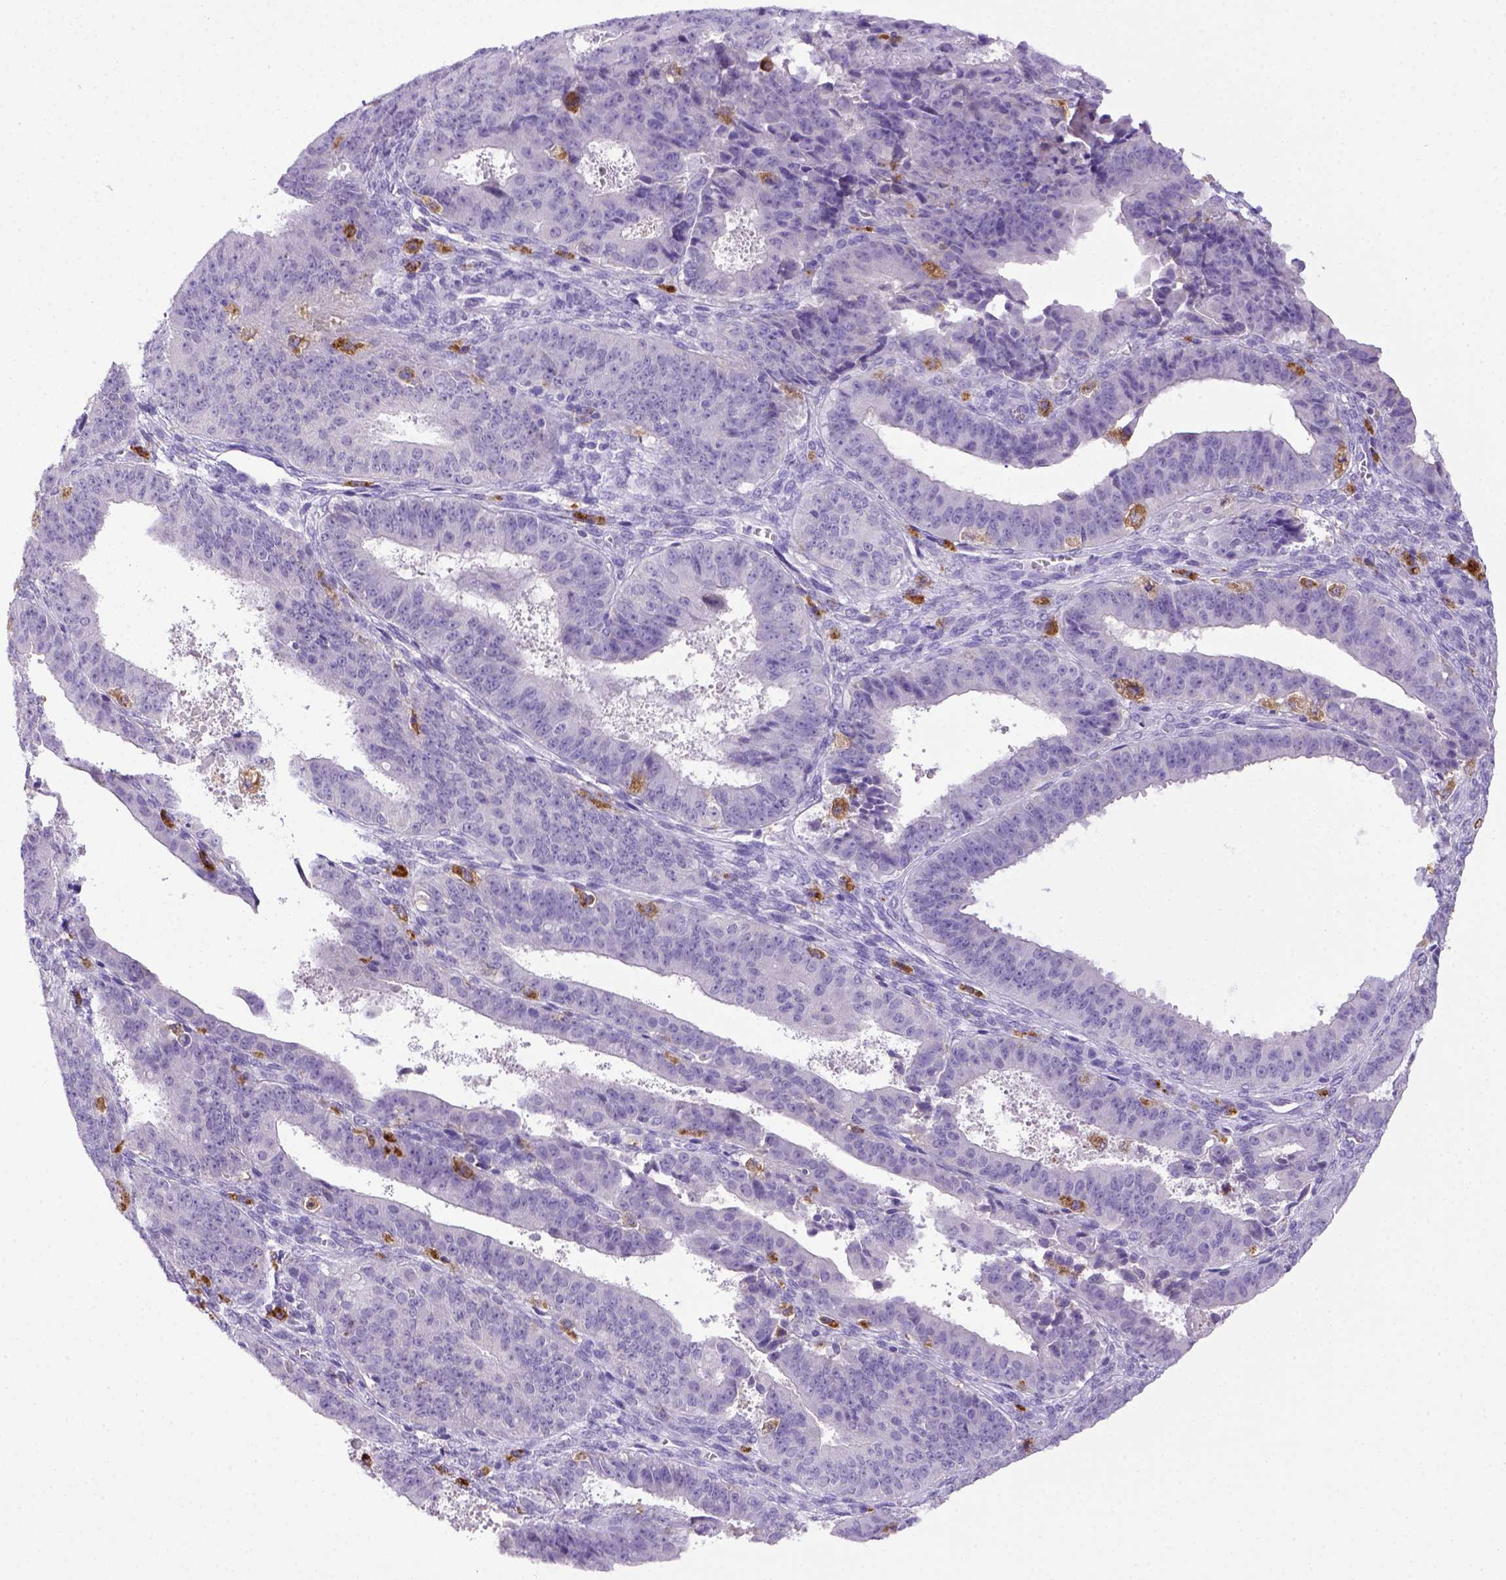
{"staining": {"intensity": "negative", "quantity": "none", "location": "none"}, "tissue": "ovarian cancer", "cell_type": "Tumor cells", "image_type": "cancer", "snomed": [{"axis": "morphology", "description": "Carcinoma, endometroid"}, {"axis": "topography", "description": "Ovary"}], "caption": "The image exhibits no staining of tumor cells in ovarian endometroid carcinoma.", "gene": "CD68", "patient": {"sex": "female", "age": 42}}